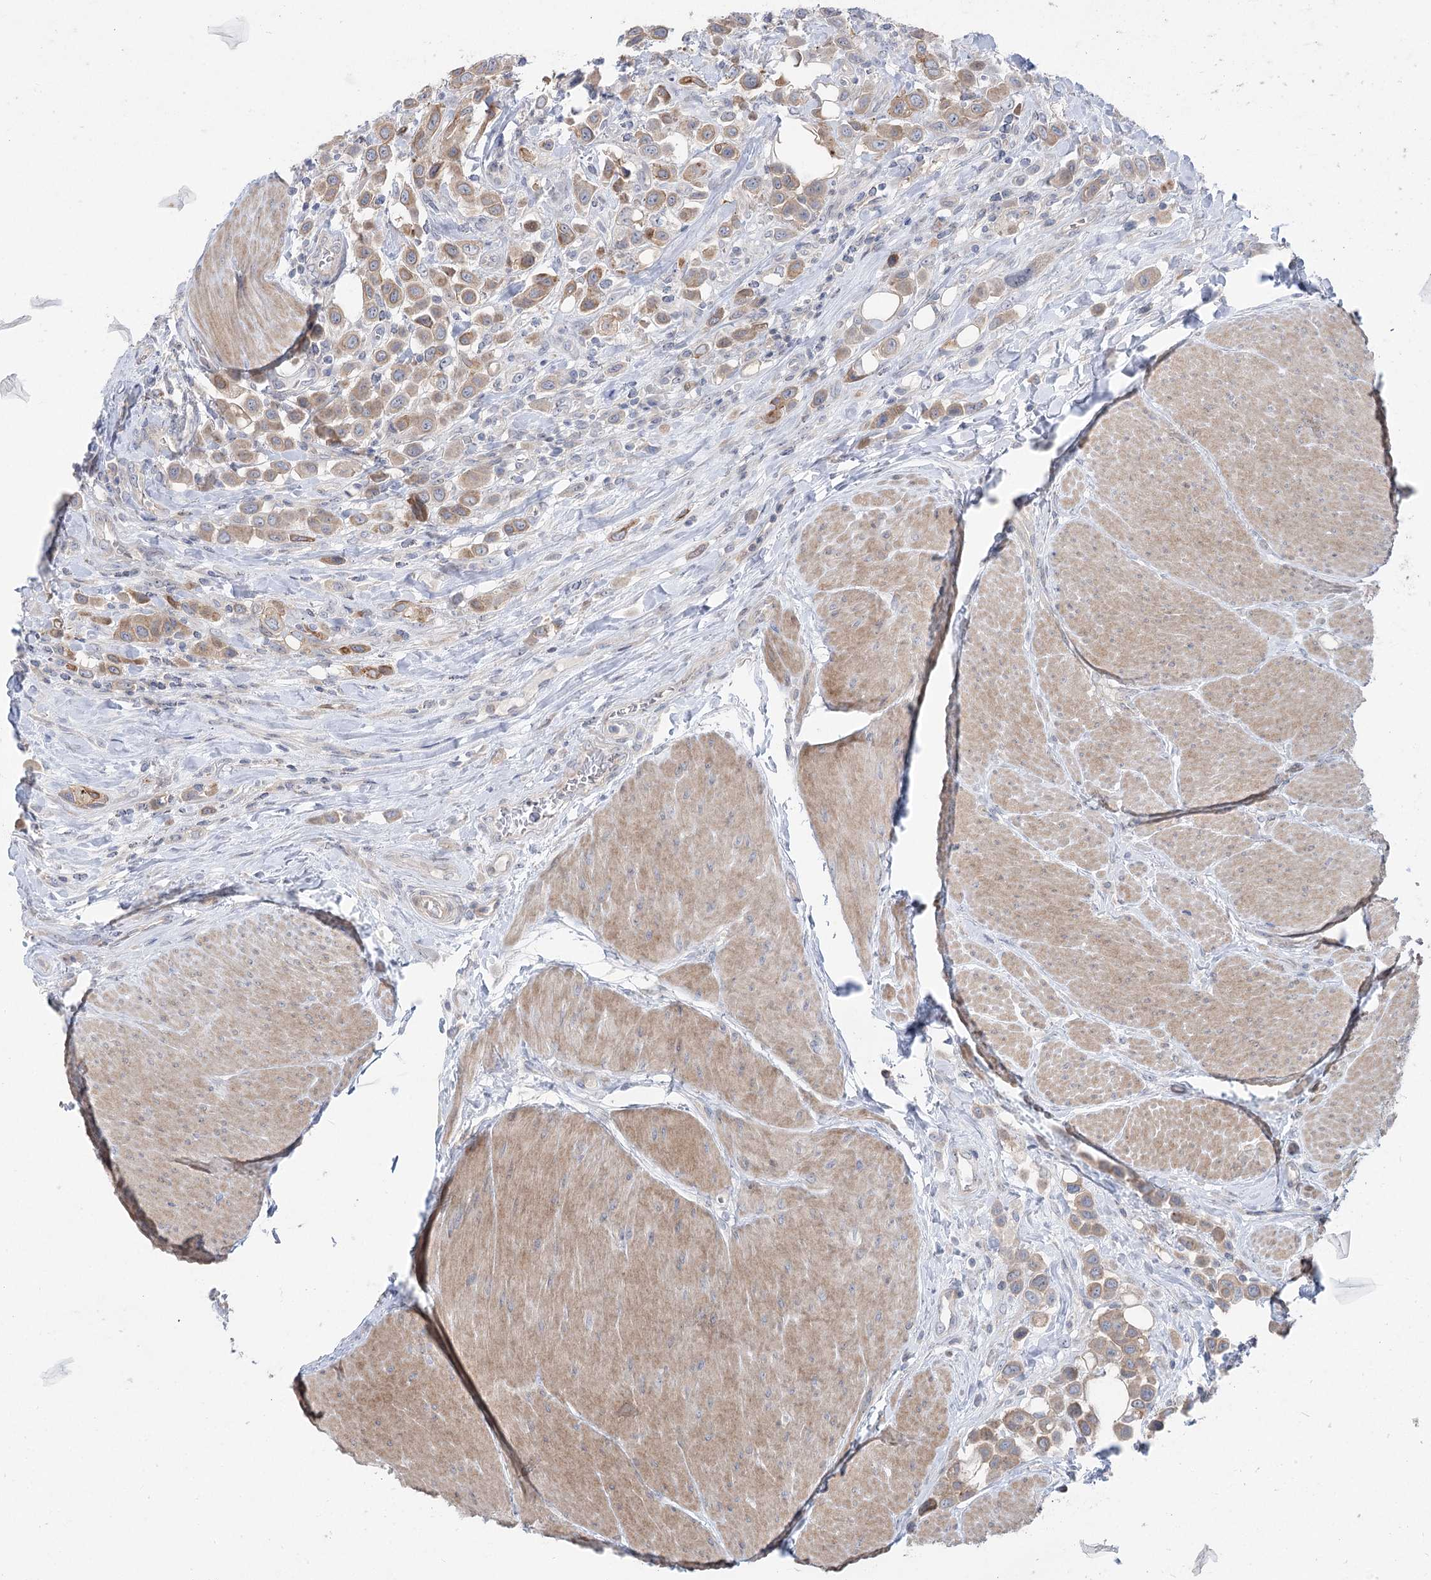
{"staining": {"intensity": "weak", "quantity": ">75%", "location": "cytoplasmic/membranous"}, "tissue": "urothelial cancer", "cell_type": "Tumor cells", "image_type": "cancer", "snomed": [{"axis": "morphology", "description": "Urothelial carcinoma, High grade"}, {"axis": "topography", "description": "Urinary bladder"}], "caption": "About >75% of tumor cells in human urothelial cancer reveal weak cytoplasmic/membranous protein positivity as visualized by brown immunohistochemical staining.", "gene": "SCN11A", "patient": {"sex": "male", "age": 50}}